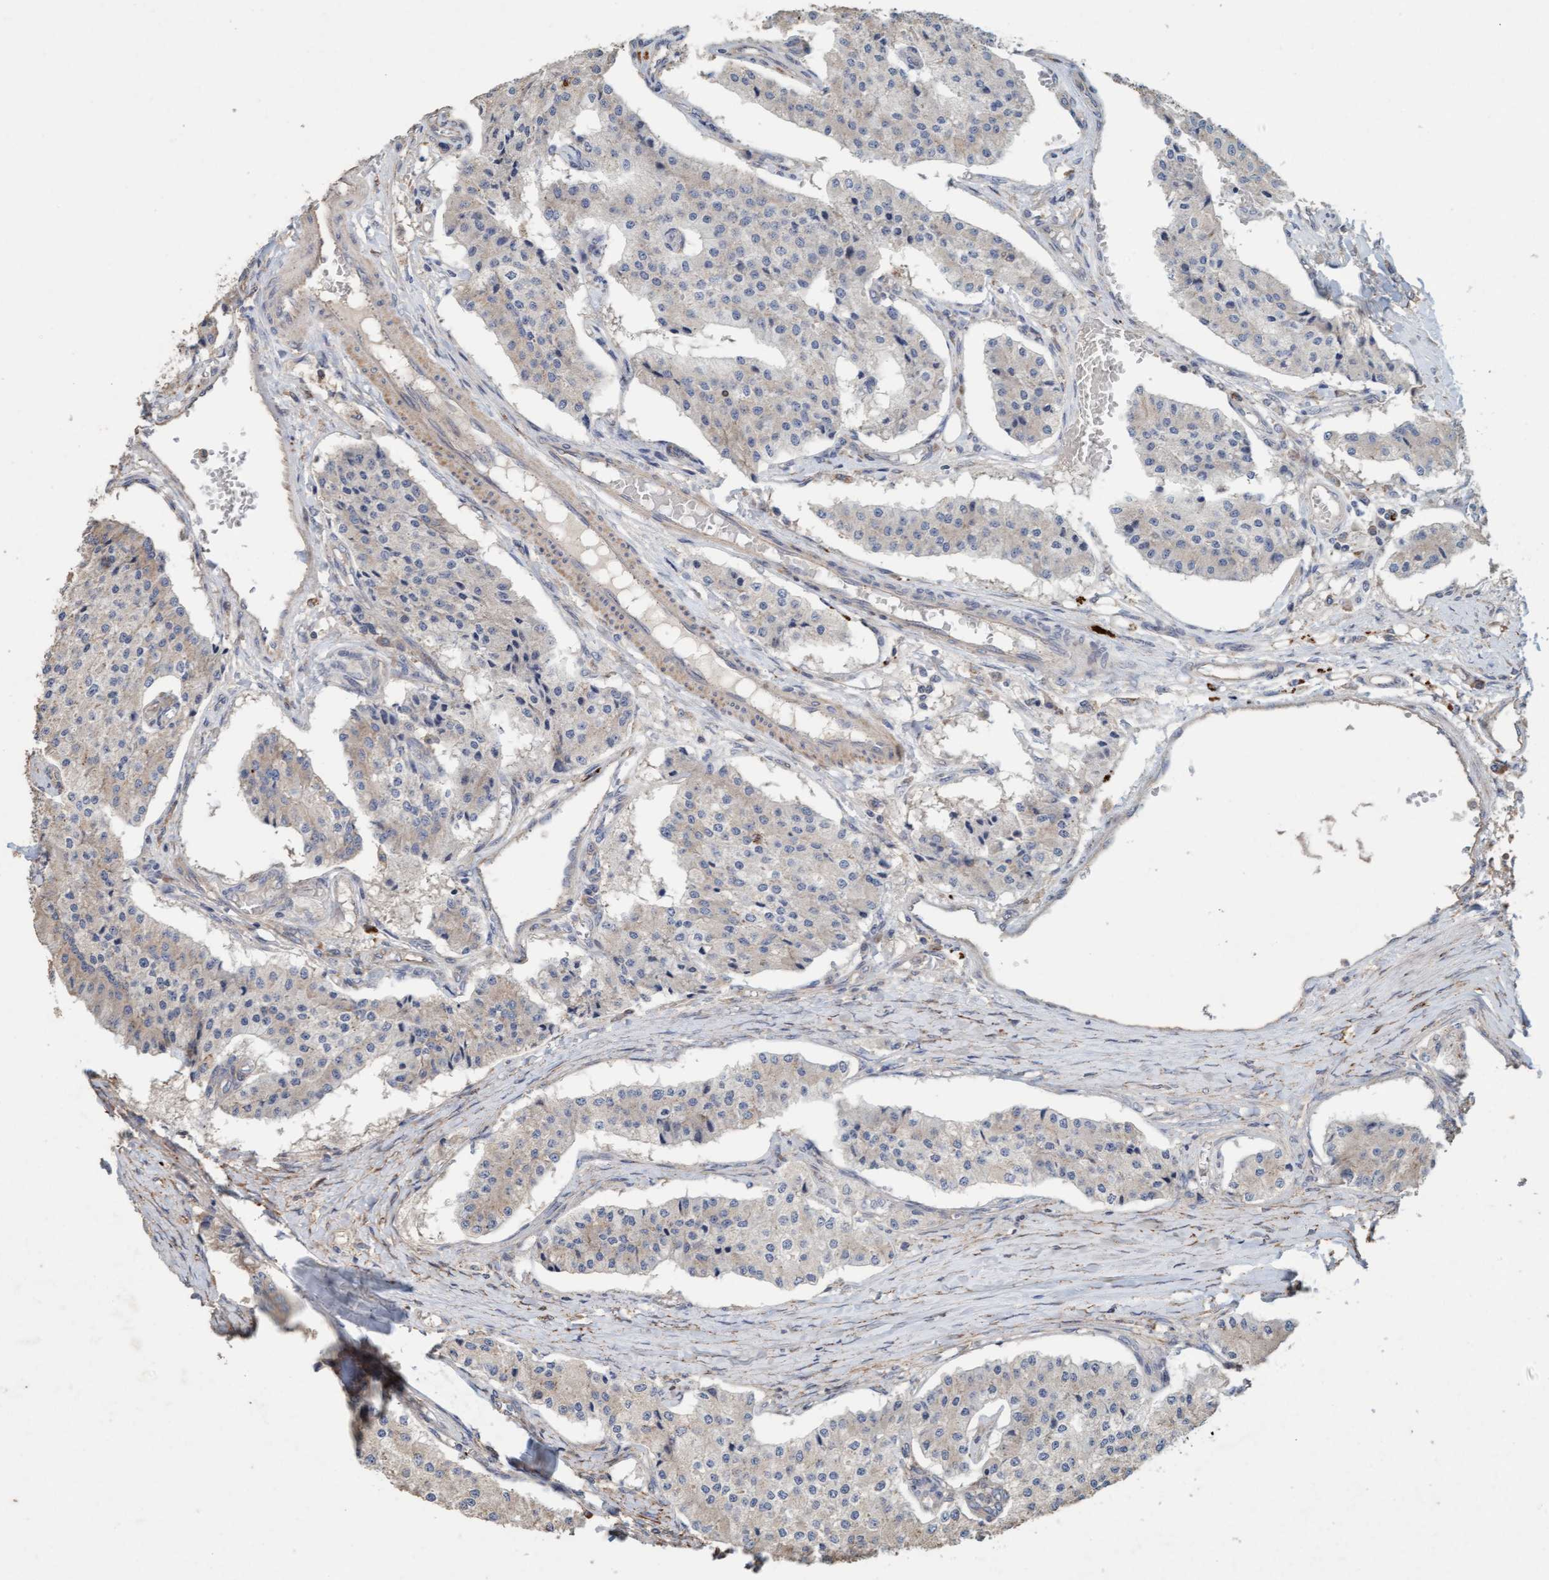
{"staining": {"intensity": "weak", "quantity": "<25%", "location": "cytoplasmic/membranous"}, "tissue": "carcinoid", "cell_type": "Tumor cells", "image_type": "cancer", "snomed": [{"axis": "morphology", "description": "Carcinoid, malignant, NOS"}, {"axis": "topography", "description": "Colon"}], "caption": "IHC of human carcinoid exhibits no expression in tumor cells.", "gene": "LONRF1", "patient": {"sex": "female", "age": 52}}